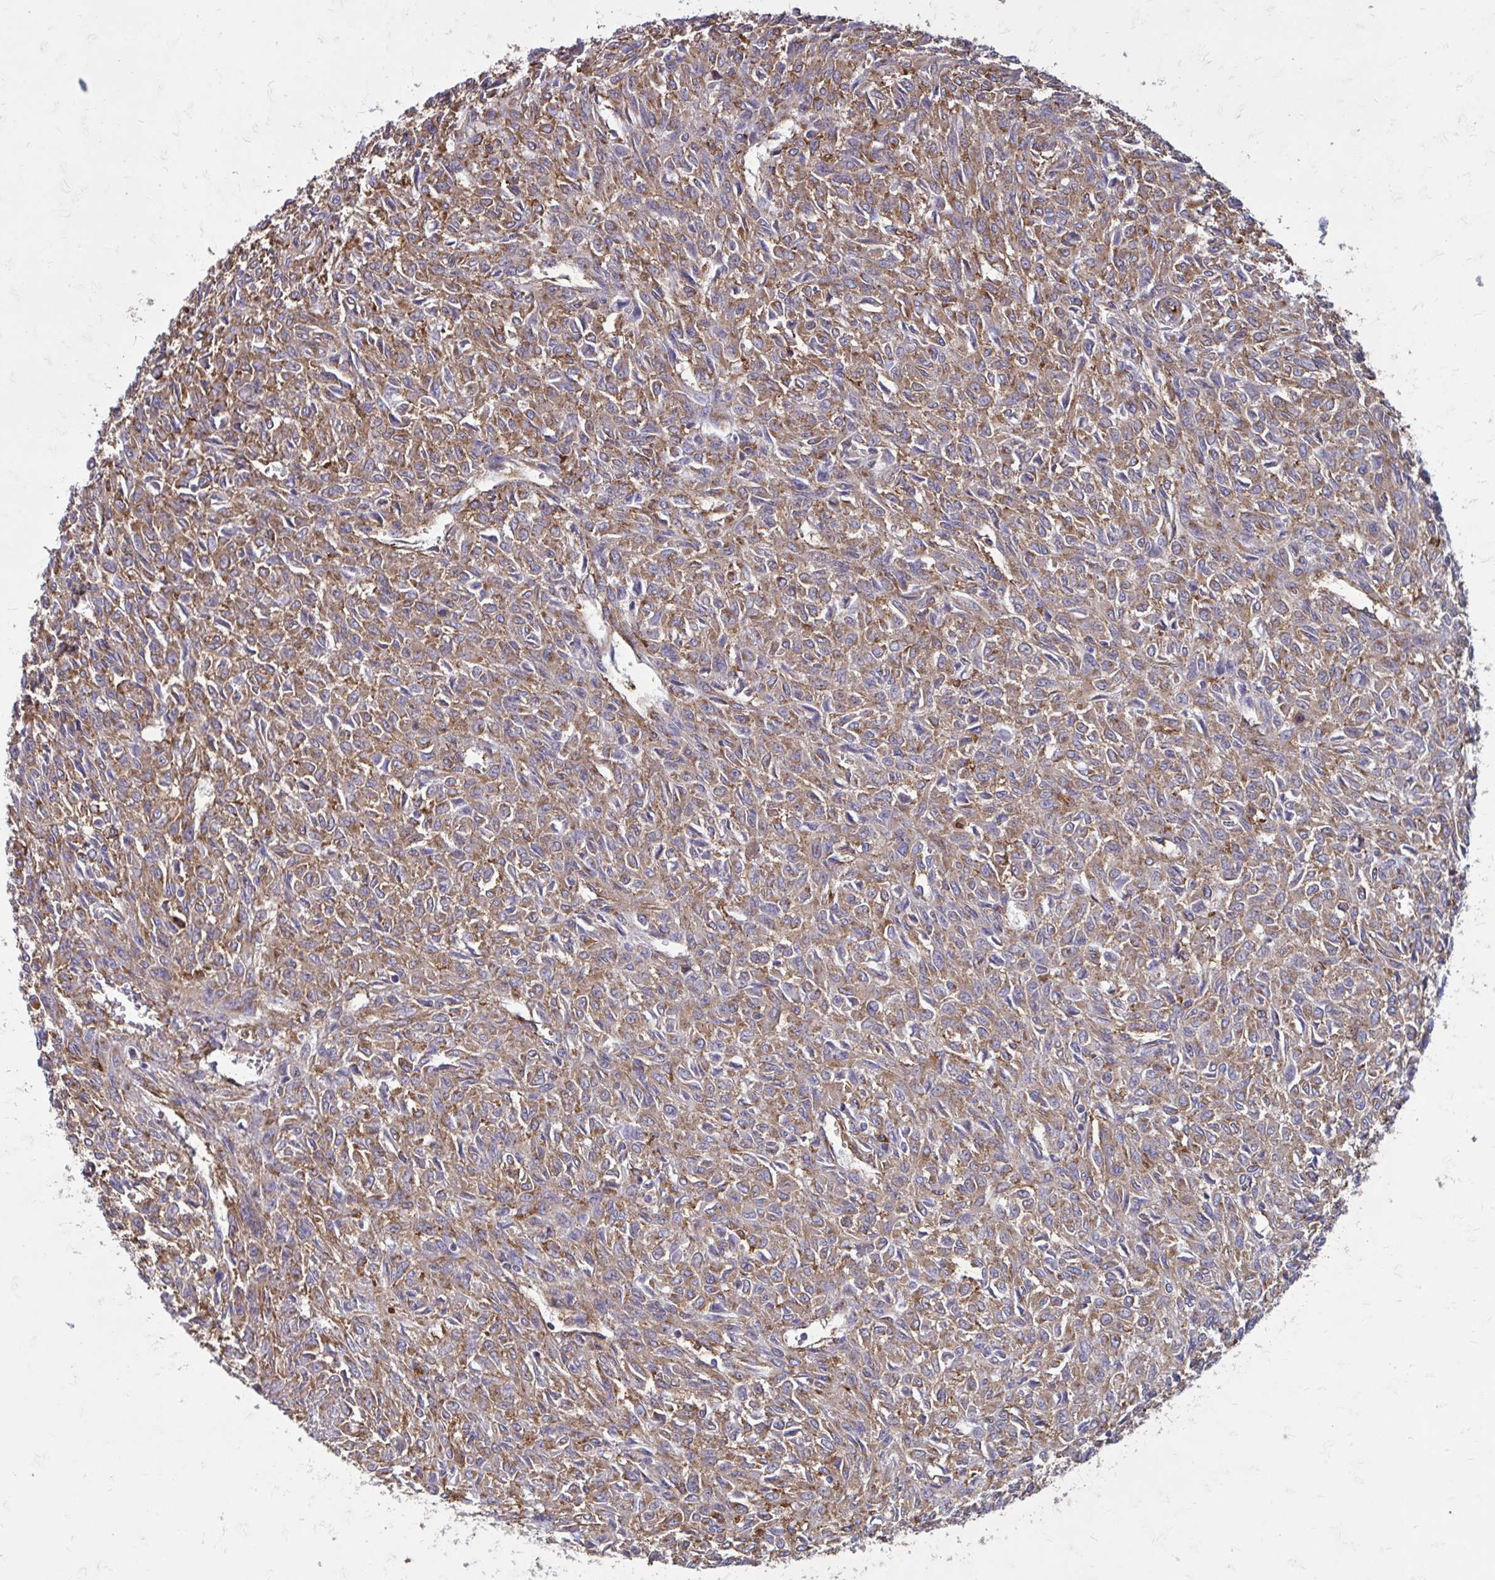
{"staining": {"intensity": "moderate", "quantity": ">75%", "location": "cytoplasmic/membranous"}, "tissue": "renal cancer", "cell_type": "Tumor cells", "image_type": "cancer", "snomed": [{"axis": "morphology", "description": "Adenocarcinoma, NOS"}, {"axis": "topography", "description": "Kidney"}], "caption": "An image of renal adenocarcinoma stained for a protein exhibits moderate cytoplasmic/membranous brown staining in tumor cells.", "gene": "CLTA", "patient": {"sex": "male", "age": 58}}